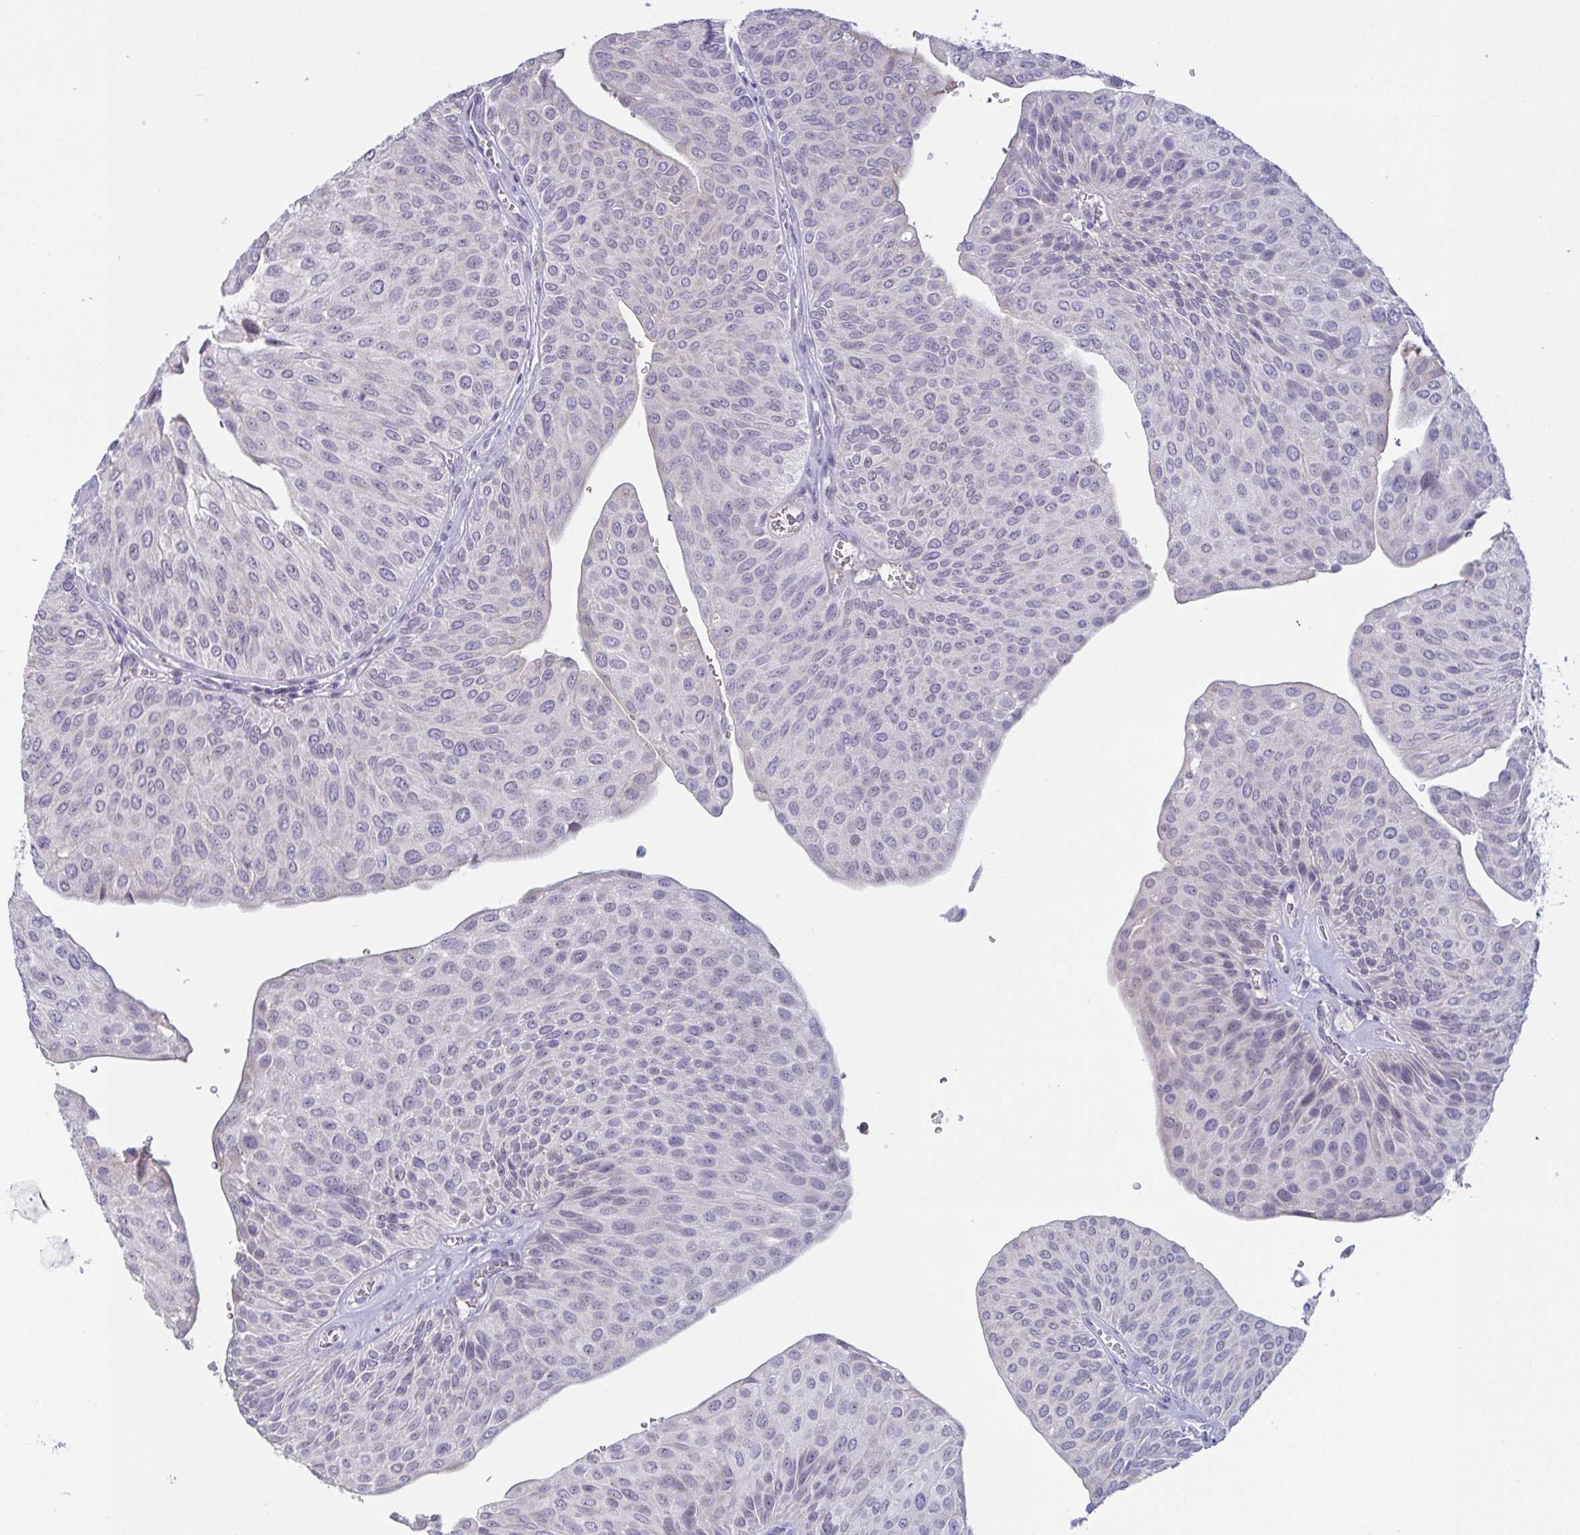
{"staining": {"intensity": "negative", "quantity": "none", "location": "none"}, "tissue": "urothelial cancer", "cell_type": "Tumor cells", "image_type": "cancer", "snomed": [{"axis": "morphology", "description": "Urothelial carcinoma, NOS"}, {"axis": "topography", "description": "Urinary bladder"}], "caption": "Immunohistochemical staining of urothelial cancer shows no significant positivity in tumor cells. (DAB (3,3'-diaminobenzidine) immunohistochemistry (IHC) visualized using brightfield microscopy, high magnification).", "gene": "MYC", "patient": {"sex": "male", "age": 67}}